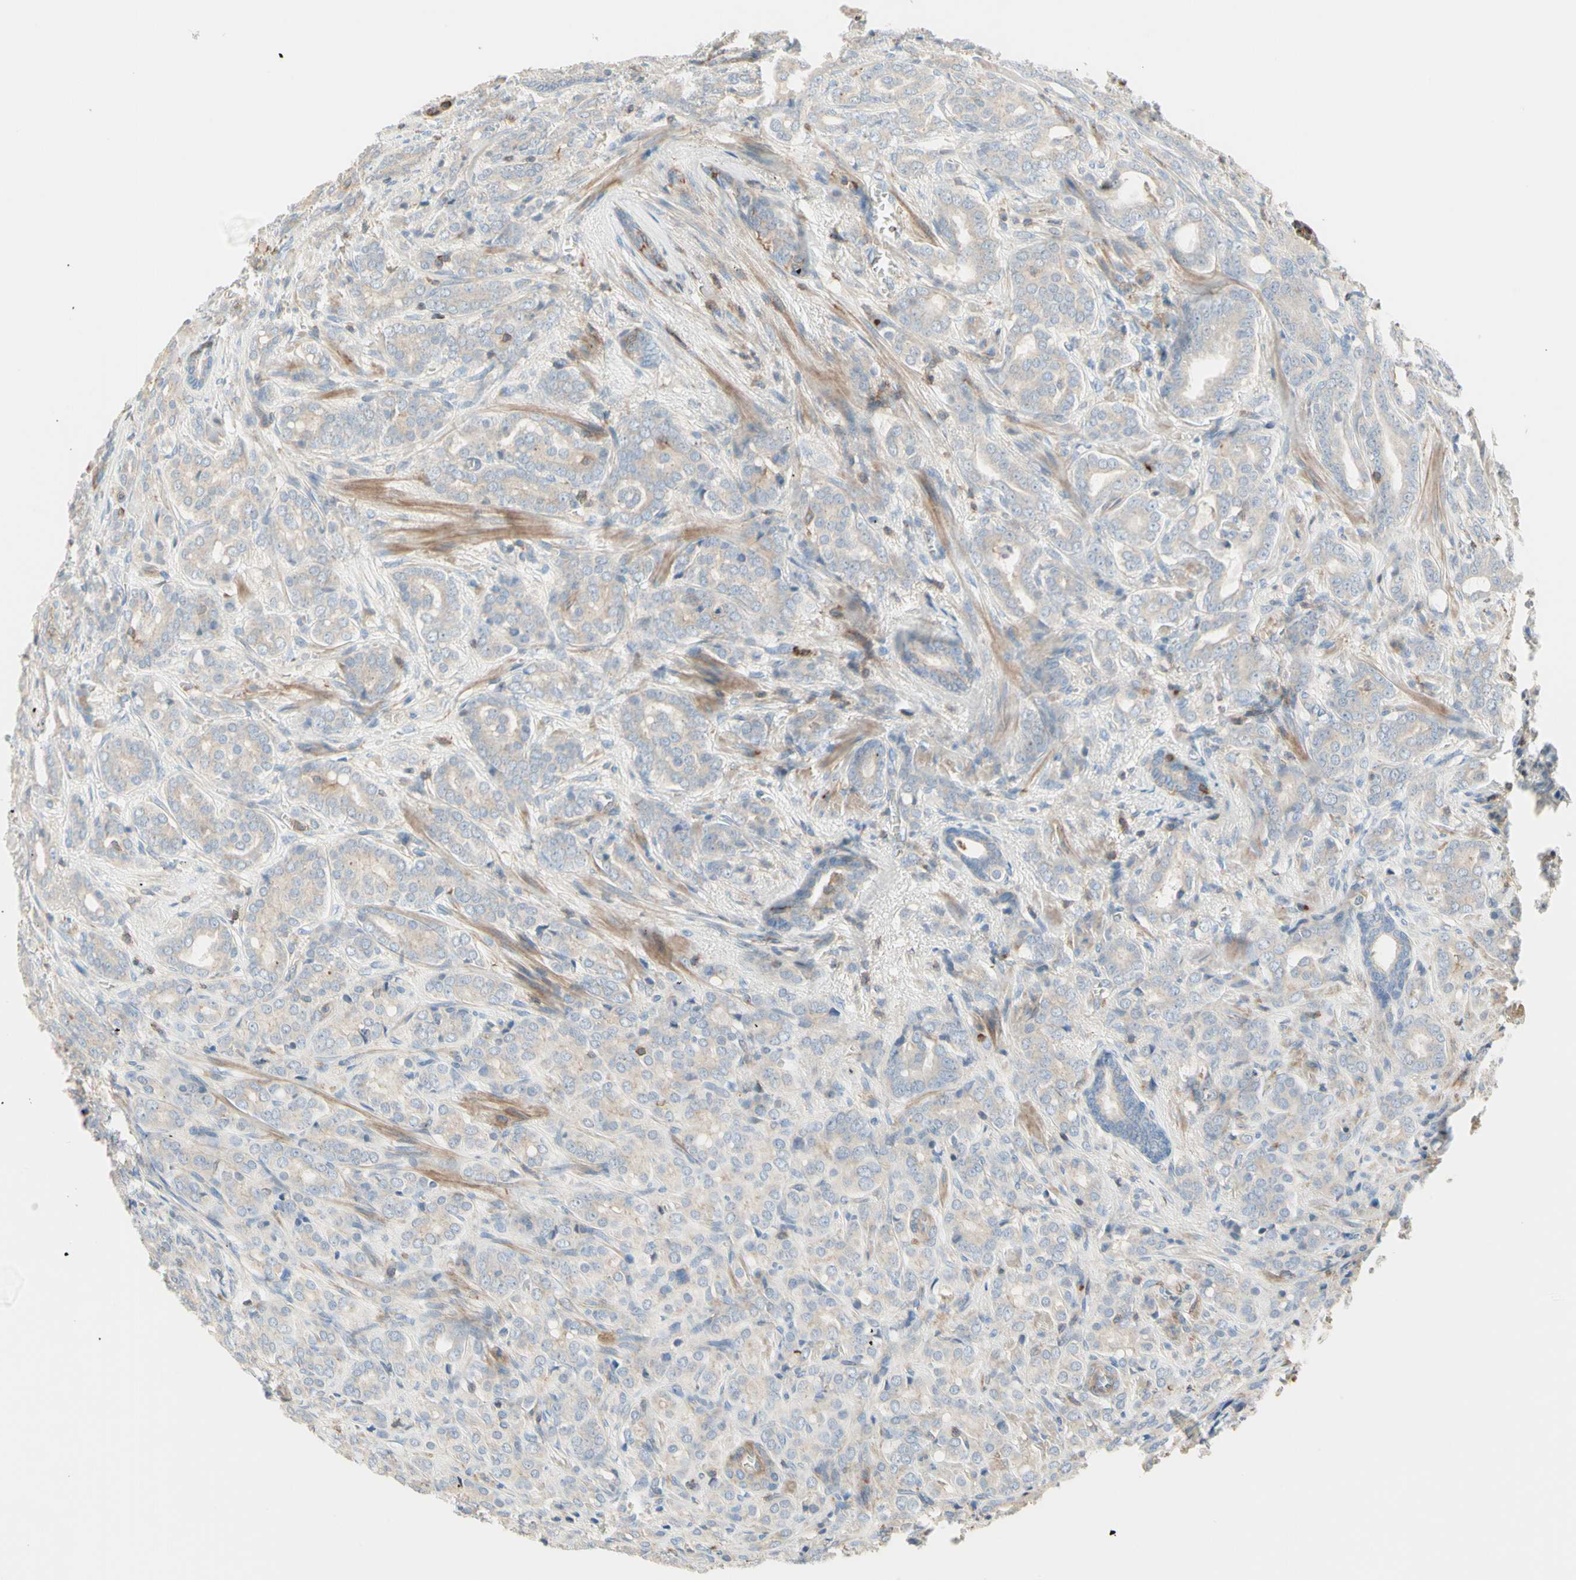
{"staining": {"intensity": "weak", "quantity": "25%-75%", "location": "cytoplasmic/membranous"}, "tissue": "prostate cancer", "cell_type": "Tumor cells", "image_type": "cancer", "snomed": [{"axis": "morphology", "description": "Adenocarcinoma, High grade"}, {"axis": "topography", "description": "Prostate"}], "caption": "This micrograph displays immunohistochemistry staining of human adenocarcinoma (high-grade) (prostate), with low weak cytoplasmic/membranous positivity in about 25%-75% of tumor cells.", "gene": "SEMA4C", "patient": {"sex": "male", "age": 64}}